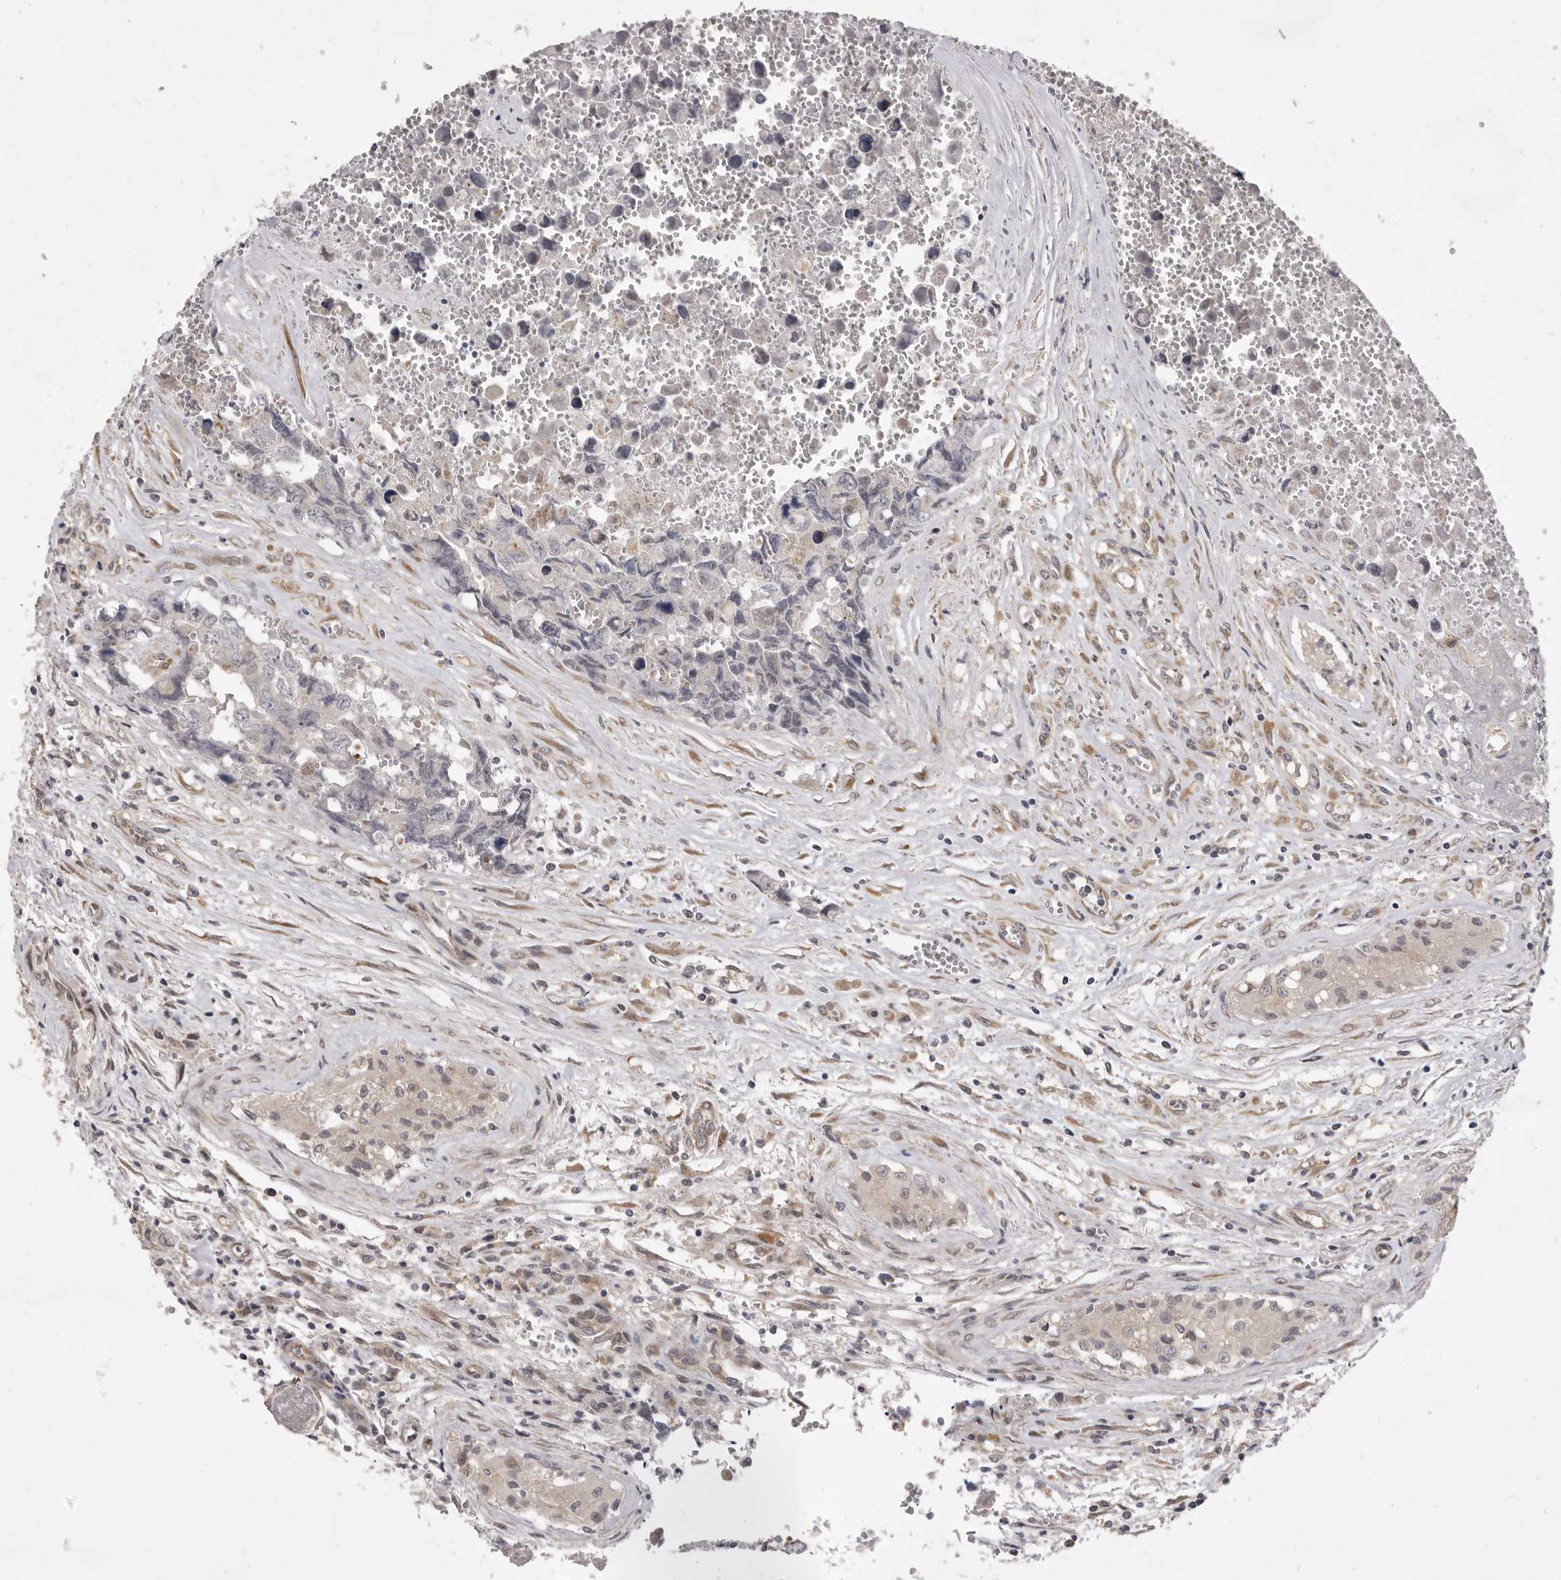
{"staining": {"intensity": "negative", "quantity": "none", "location": "none"}, "tissue": "testis cancer", "cell_type": "Tumor cells", "image_type": "cancer", "snomed": [{"axis": "morphology", "description": "Carcinoma, Embryonal, NOS"}, {"axis": "topography", "description": "Testis"}], "caption": "Human testis cancer (embryonal carcinoma) stained for a protein using IHC displays no positivity in tumor cells.", "gene": "TBC1D8B", "patient": {"sex": "male", "age": 31}}